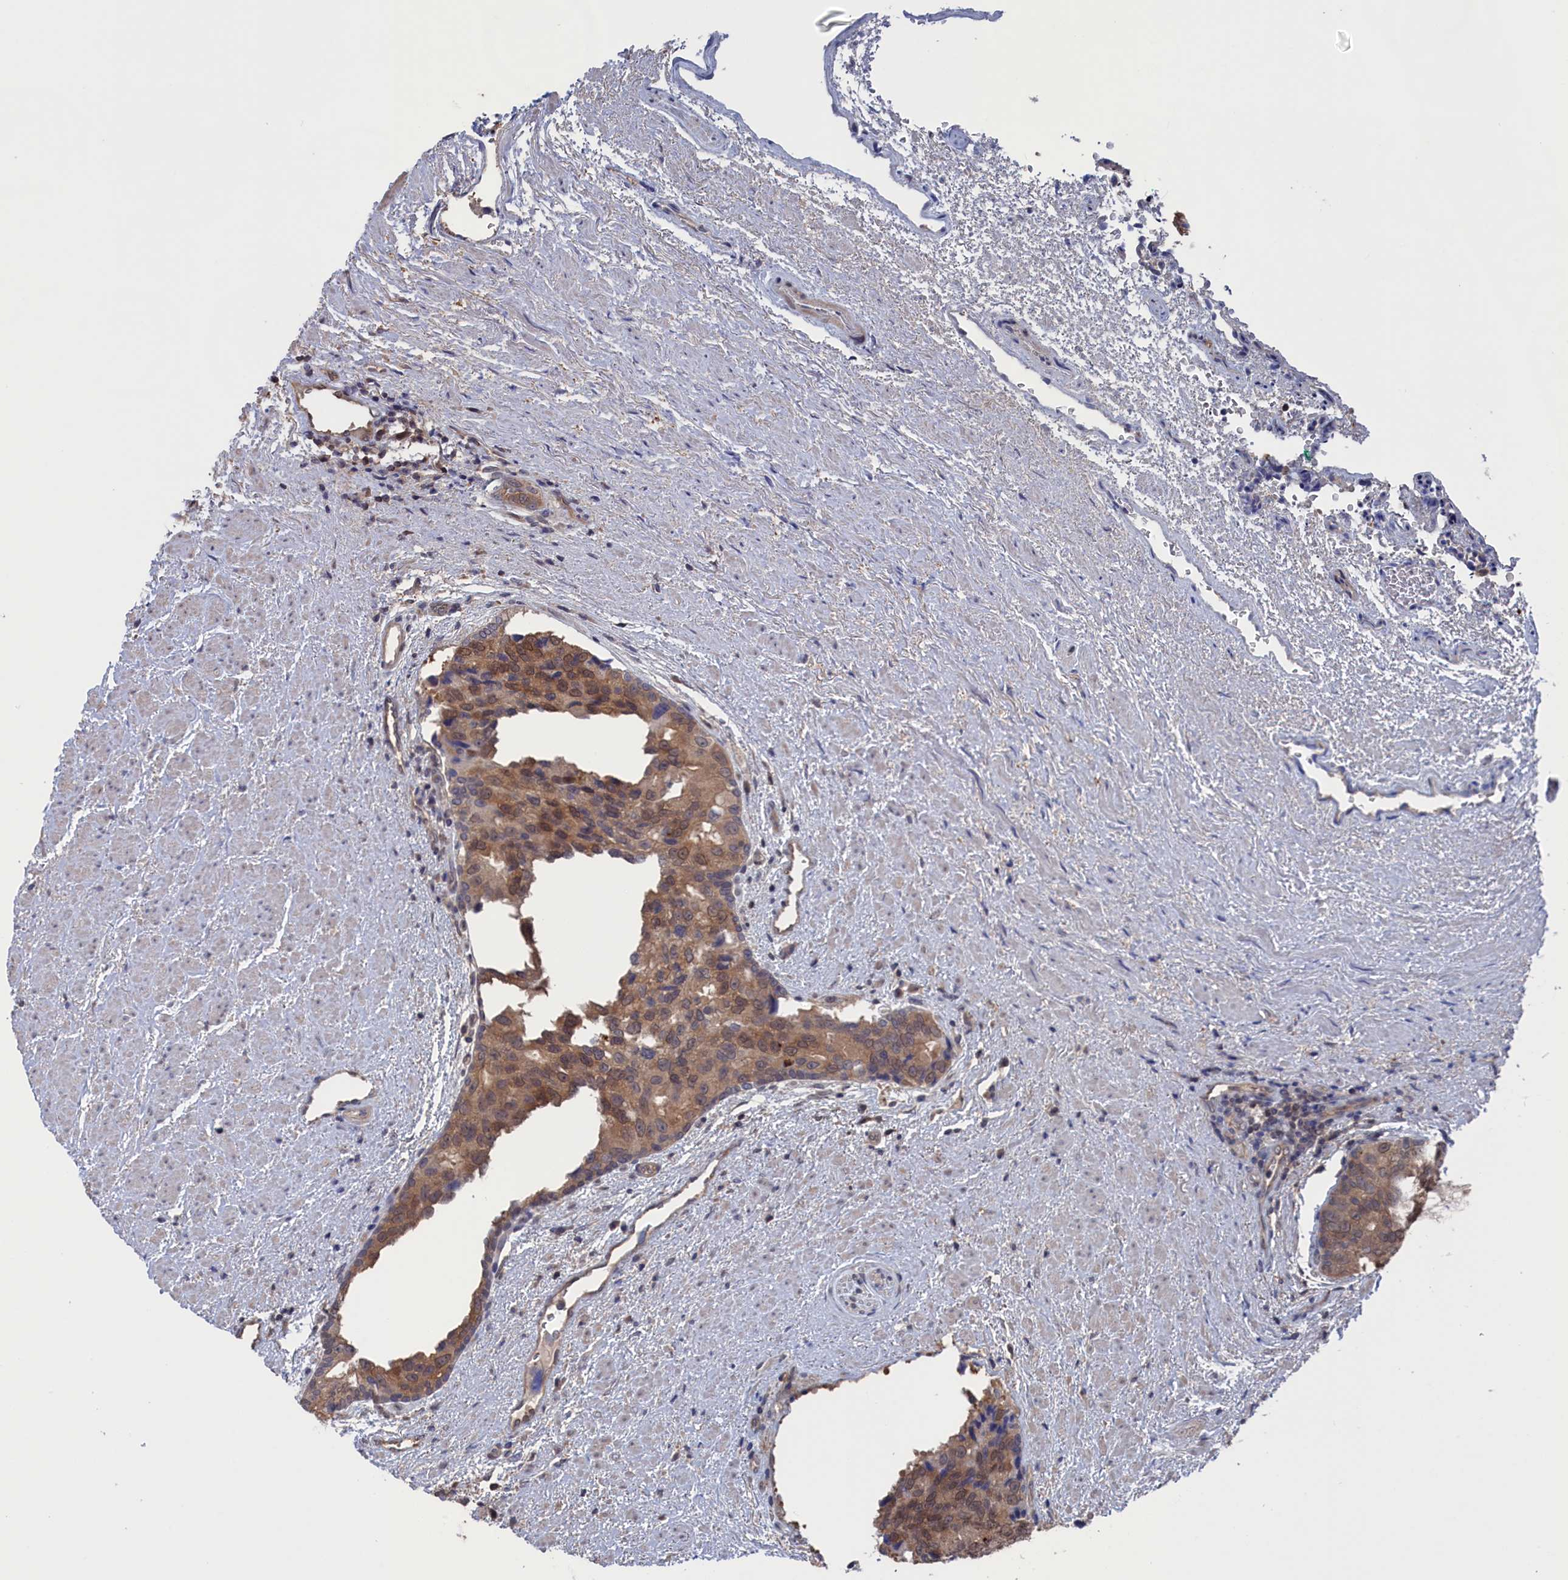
{"staining": {"intensity": "moderate", "quantity": ">75%", "location": "cytoplasmic/membranous"}, "tissue": "prostate cancer", "cell_type": "Tumor cells", "image_type": "cancer", "snomed": [{"axis": "morphology", "description": "Adenocarcinoma, High grade"}, {"axis": "topography", "description": "Prostate"}], "caption": "This is an image of immunohistochemistry staining of prostate cancer, which shows moderate staining in the cytoplasmic/membranous of tumor cells.", "gene": "NUTF2", "patient": {"sex": "male", "age": 70}}